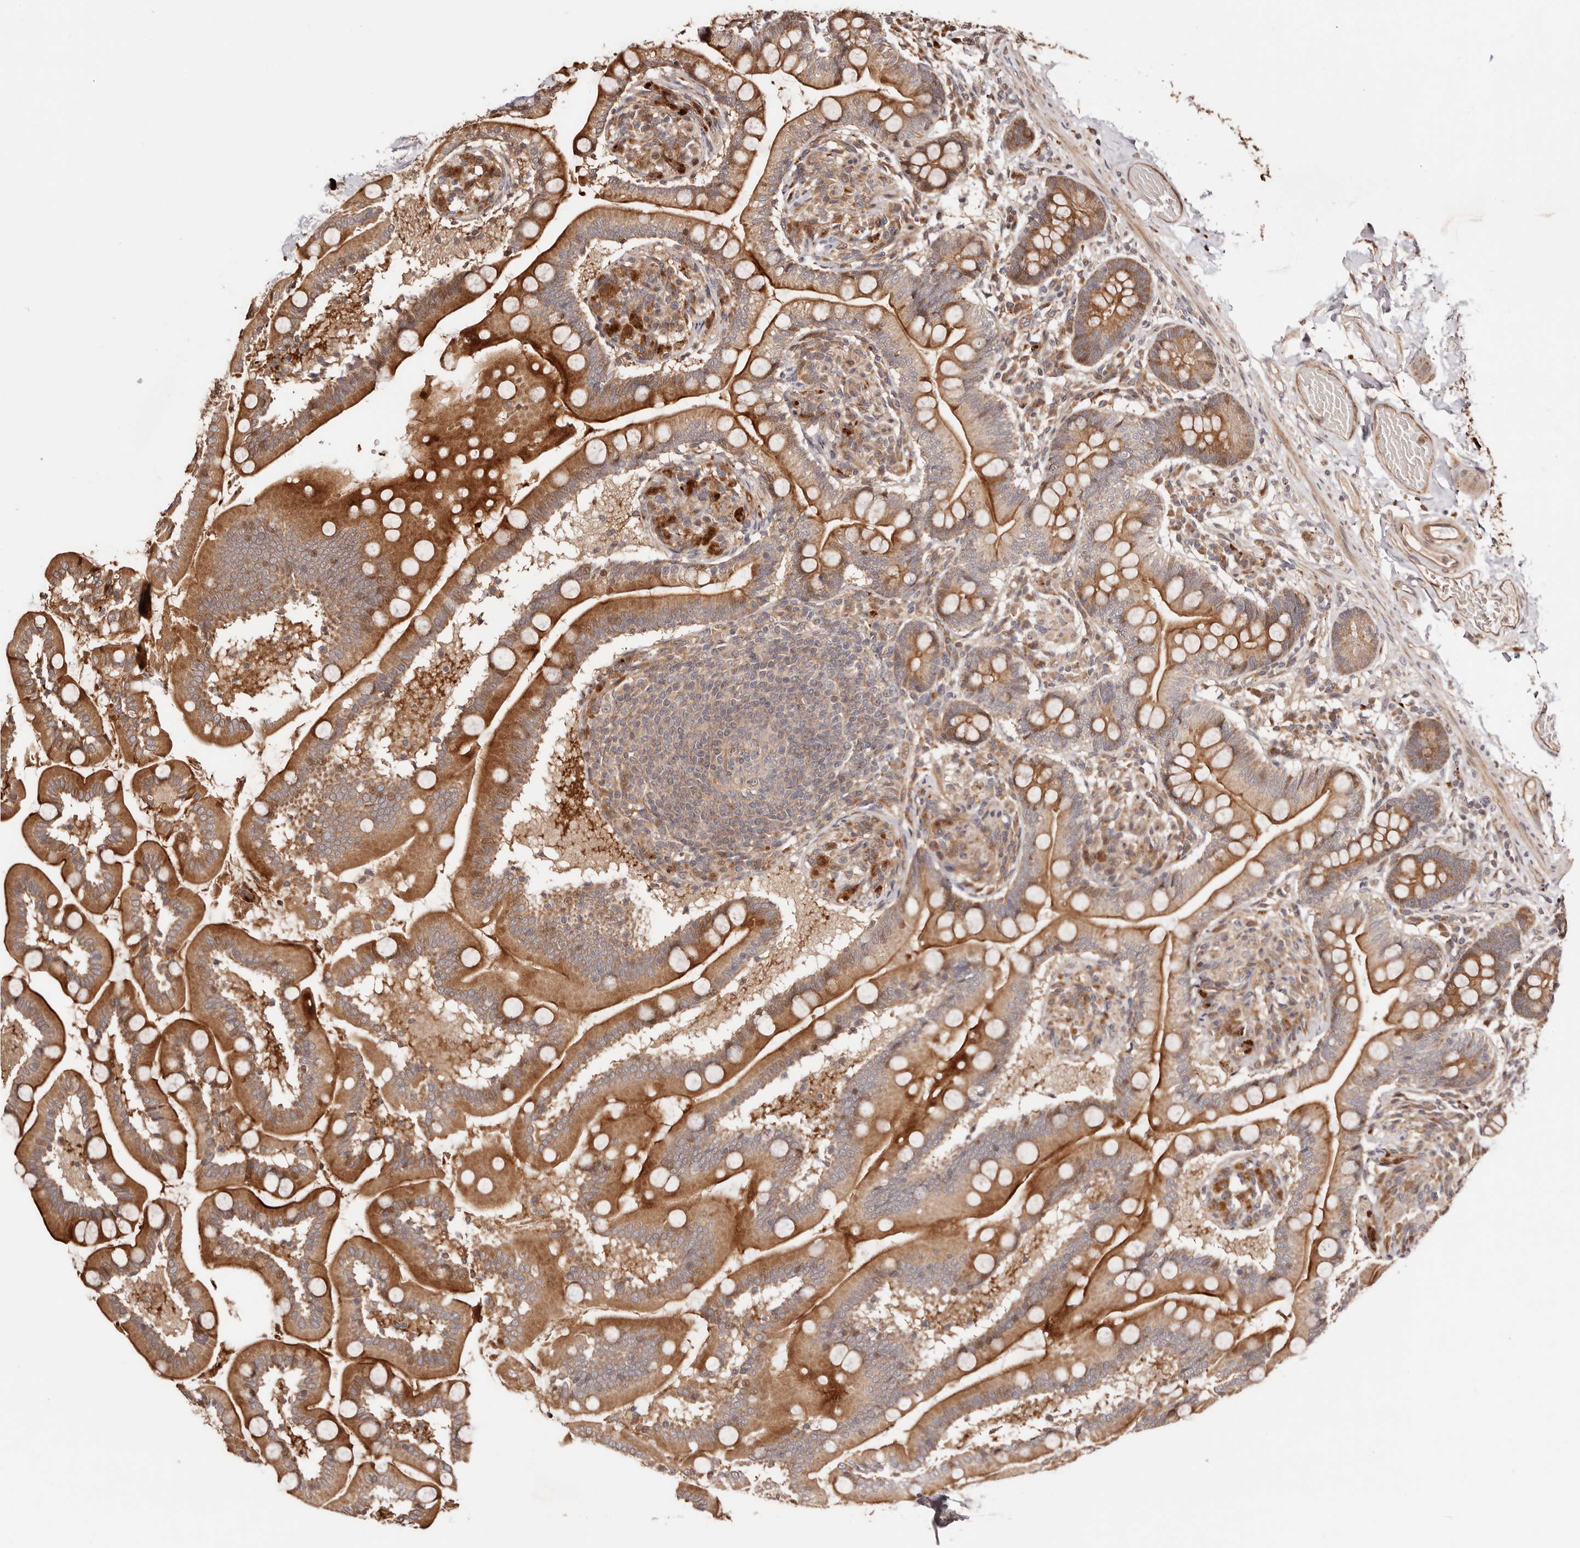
{"staining": {"intensity": "strong", "quantity": ">75%", "location": "cytoplasmic/membranous"}, "tissue": "small intestine", "cell_type": "Glandular cells", "image_type": "normal", "snomed": [{"axis": "morphology", "description": "Normal tissue, NOS"}, {"axis": "topography", "description": "Small intestine"}], "caption": "DAB (3,3'-diaminobenzidine) immunohistochemical staining of normal human small intestine displays strong cytoplasmic/membranous protein staining in about >75% of glandular cells.", "gene": "PTPN22", "patient": {"sex": "female", "age": 64}}